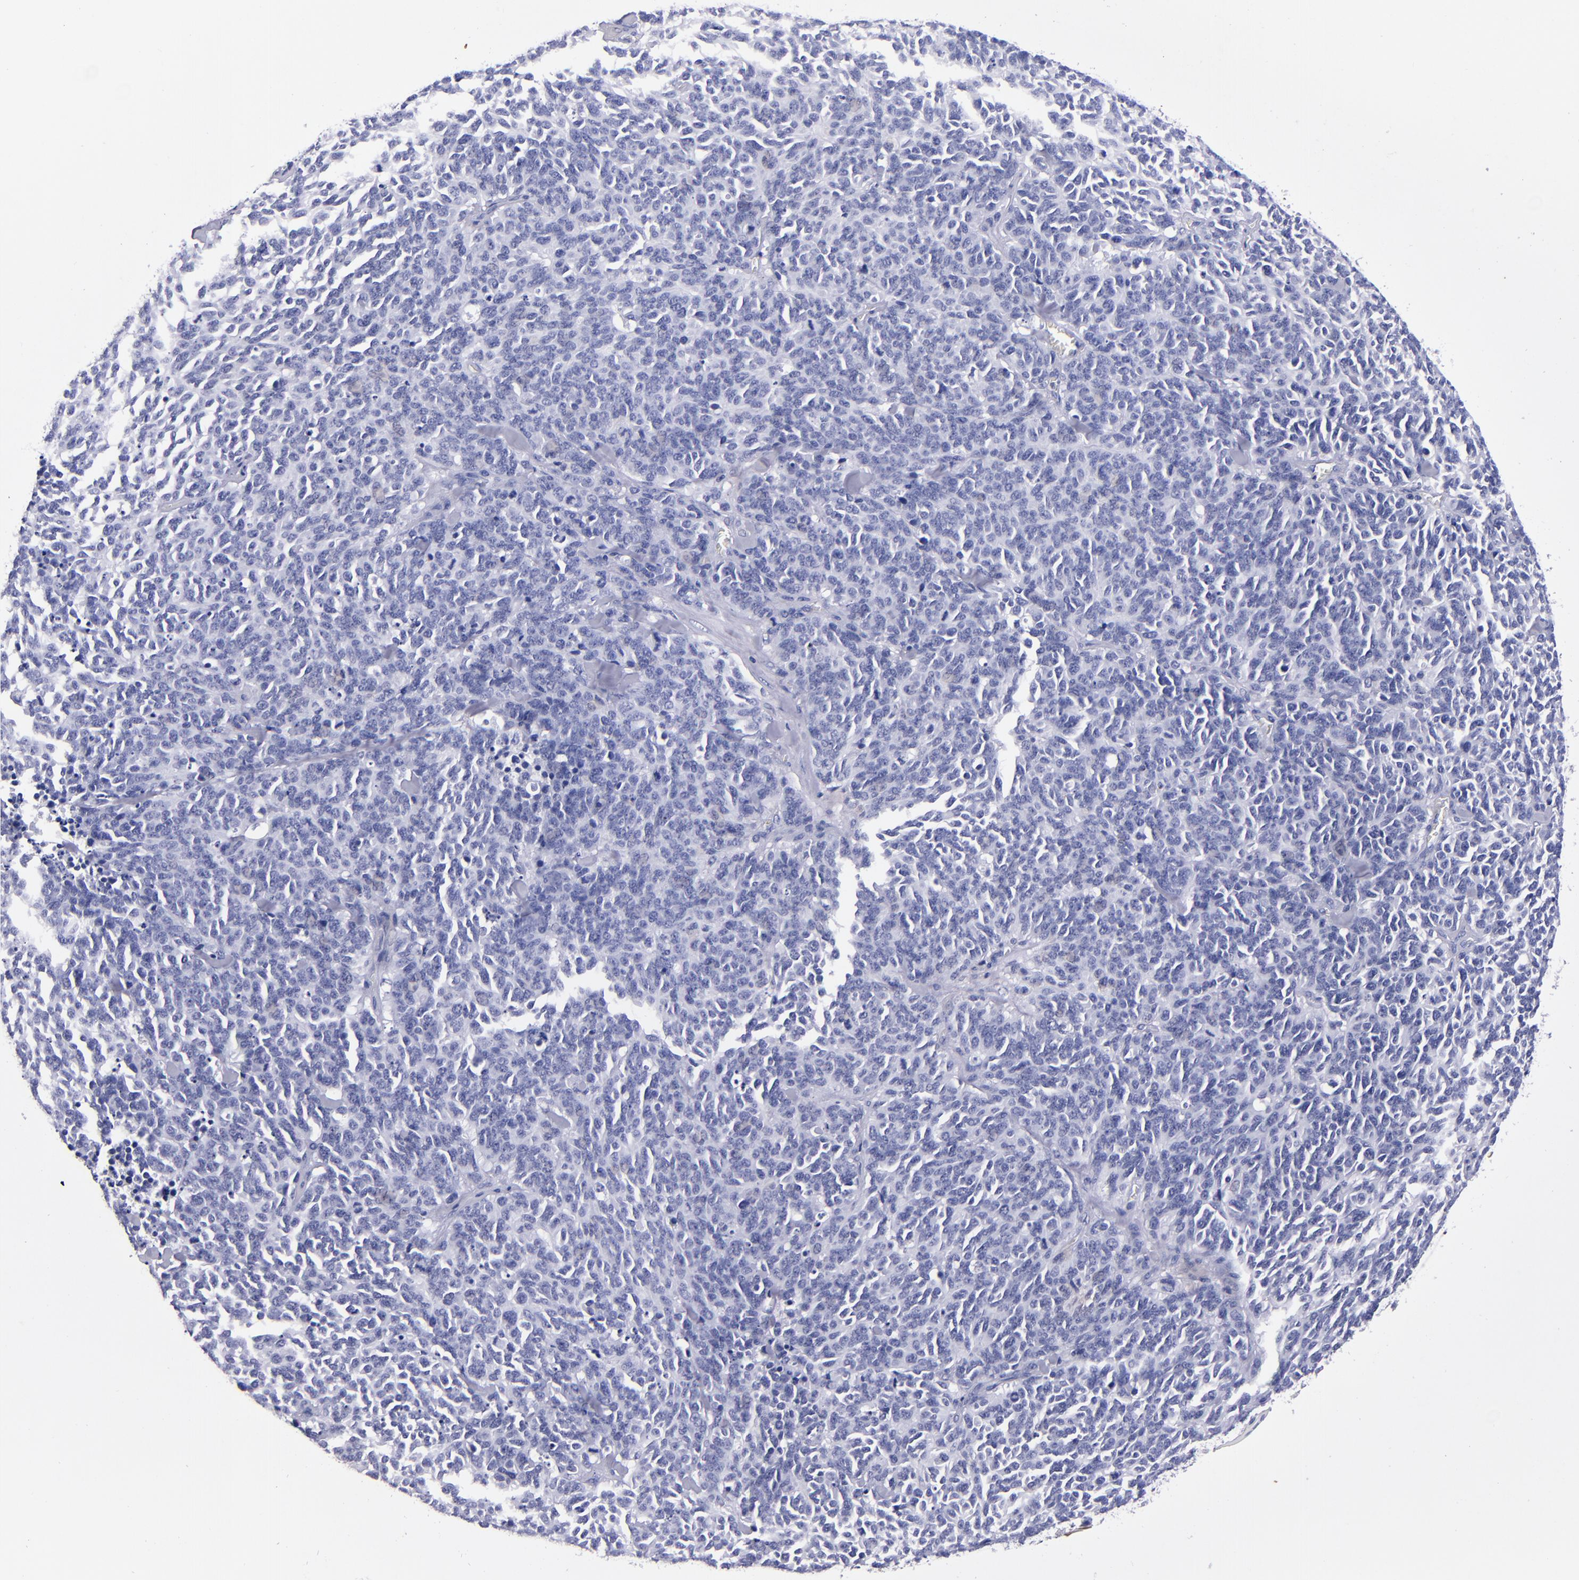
{"staining": {"intensity": "negative", "quantity": "none", "location": "none"}, "tissue": "lung cancer", "cell_type": "Tumor cells", "image_type": "cancer", "snomed": [{"axis": "morphology", "description": "Neoplasm, malignant, NOS"}, {"axis": "topography", "description": "Lung"}], "caption": "This photomicrograph is of lung cancer stained with immunohistochemistry to label a protein in brown with the nuclei are counter-stained blue. There is no expression in tumor cells.", "gene": "S100A8", "patient": {"sex": "female", "age": 58}}